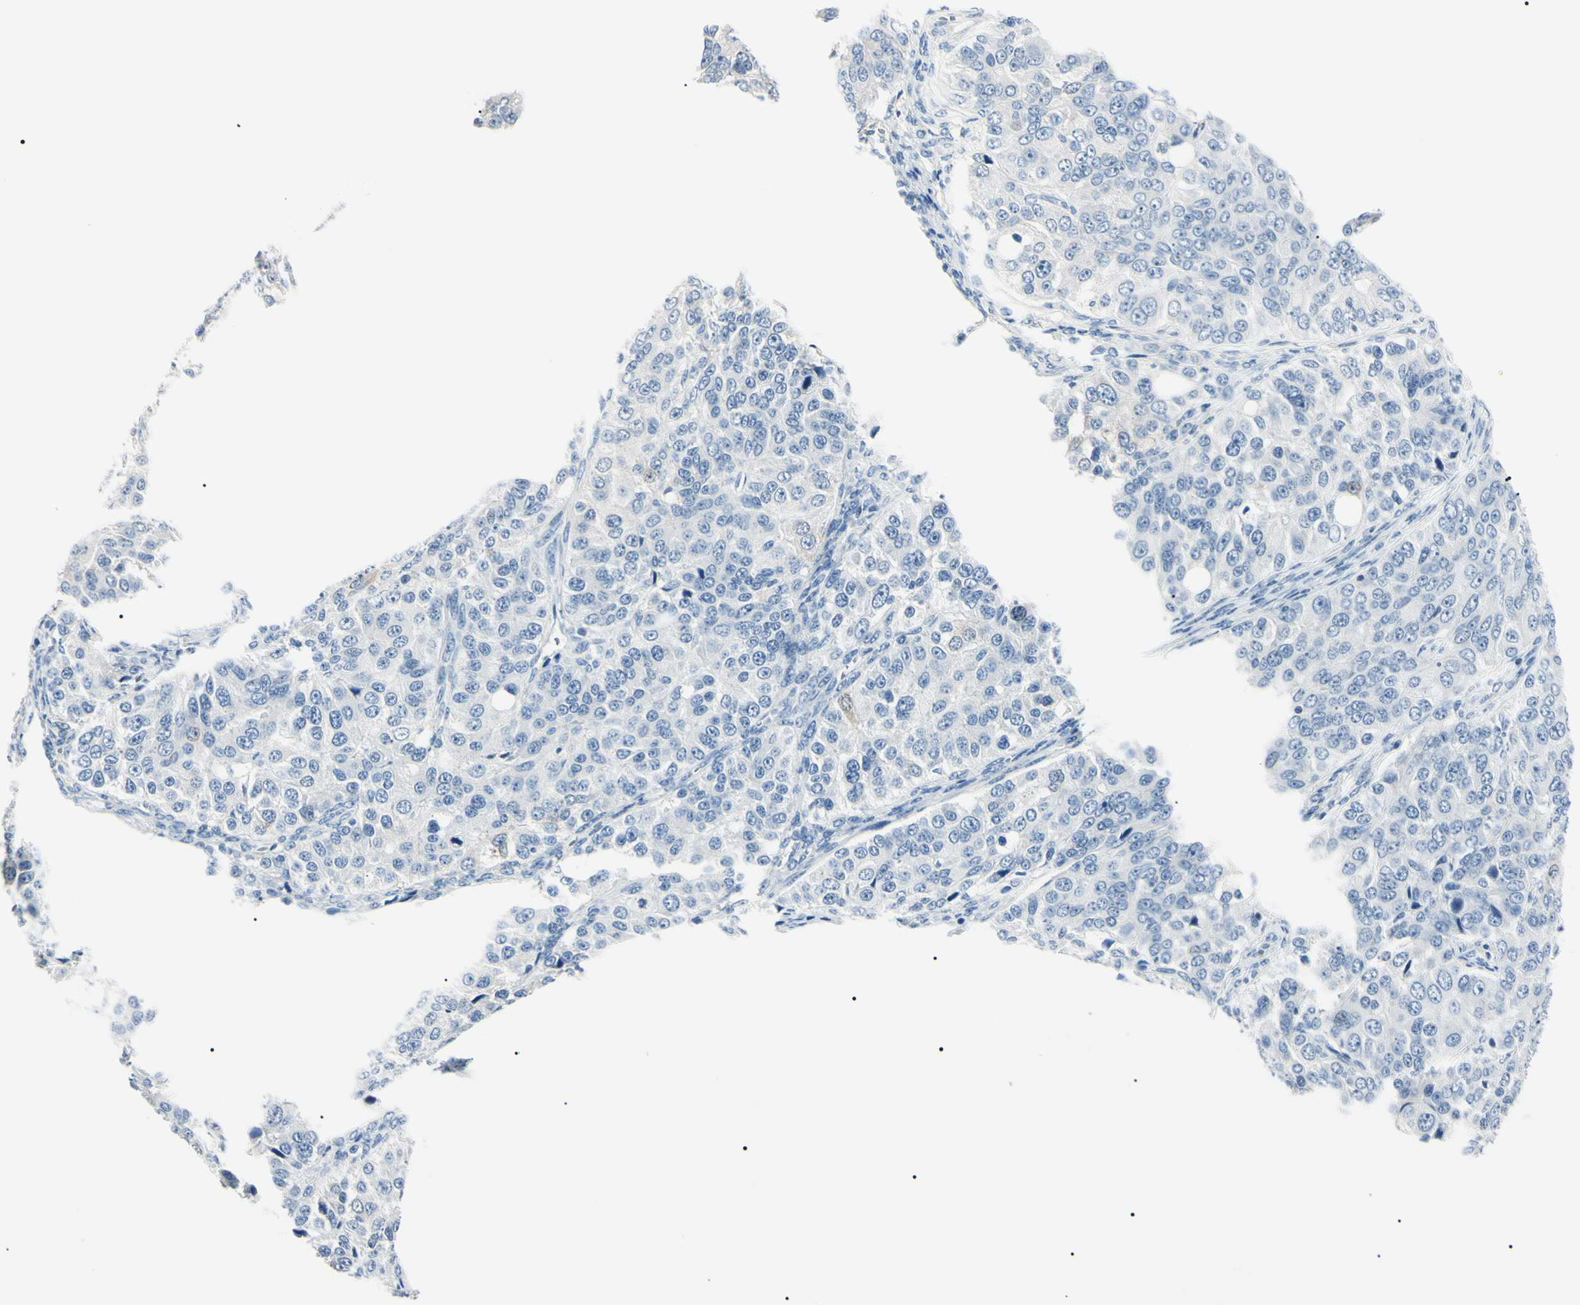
{"staining": {"intensity": "negative", "quantity": "none", "location": "none"}, "tissue": "ovarian cancer", "cell_type": "Tumor cells", "image_type": "cancer", "snomed": [{"axis": "morphology", "description": "Carcinoma, endometroid"}, {"axis": "topography", "description": "Ovary"}], "caption": "Immunohistochemistry image of ovarian cancer stained for a protein (brown), which demonstrates no positivity in tumor cells. (DAB immunohistochemistry with hematoxylin counter stain).", "gene": "CA2", "patient": {"sex": "female", "age": 51}}